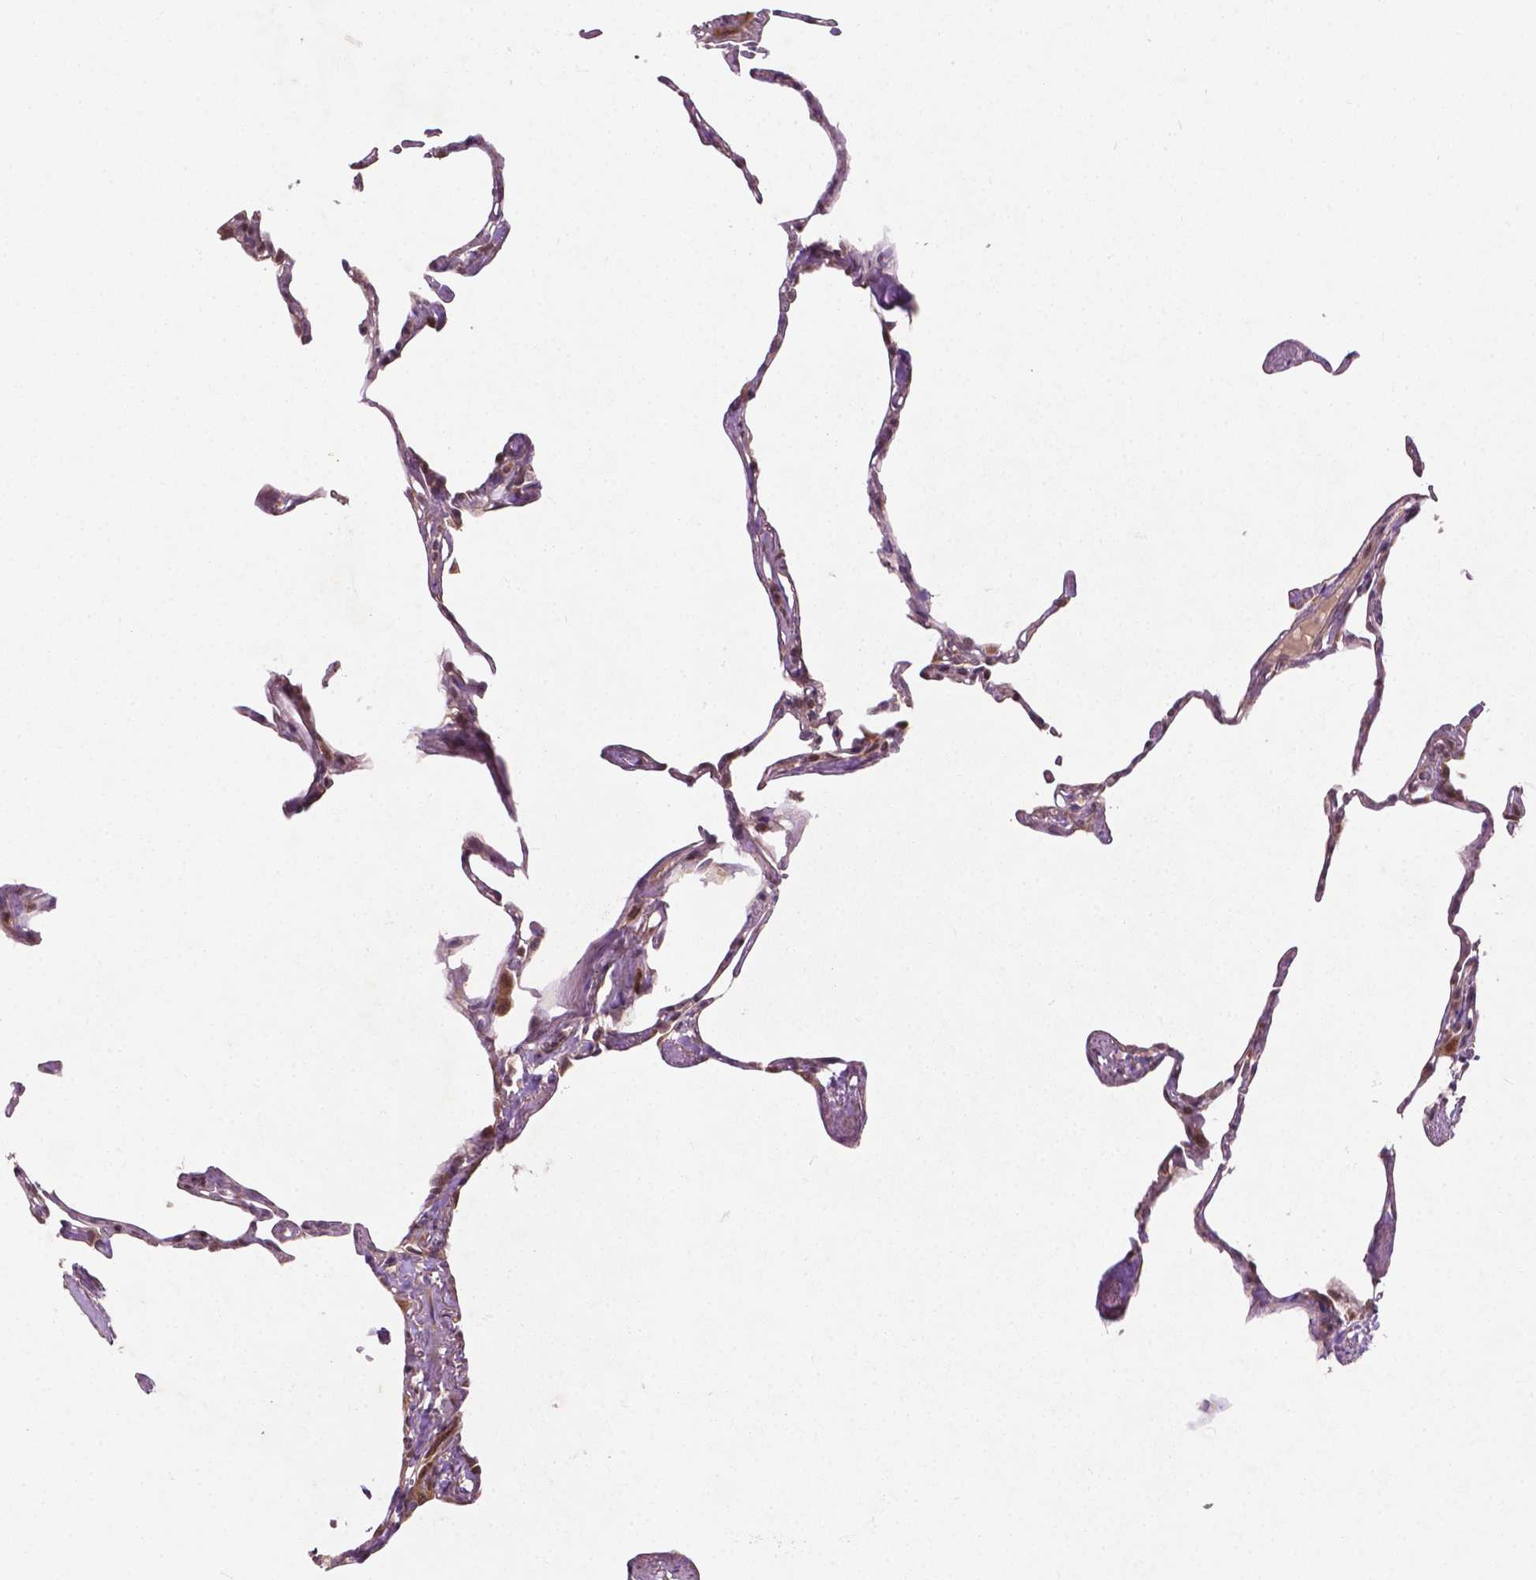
{"staining": {"intensity": "moderate", "quantity": "<25%", "location": "nuclear"}, "tissue": "lung", "cell_type": "Alveolar cells", "image_type": "normal", "snomed": [{"axis": "morphology", "description": "Normal tissue, NOS"}, {"axis": "topography", "description": "Lung"}], "caption": "High-magnification brightfield microscopy of benign lung stained with DAB (brown) and counterstained with hematoxylin (blue). alveolar cells exhibit moderate nuclear staining is identified in about<25% of cells.", "gene": "B3GALNT2", "patient": {"sex": "male", "age": 65}}